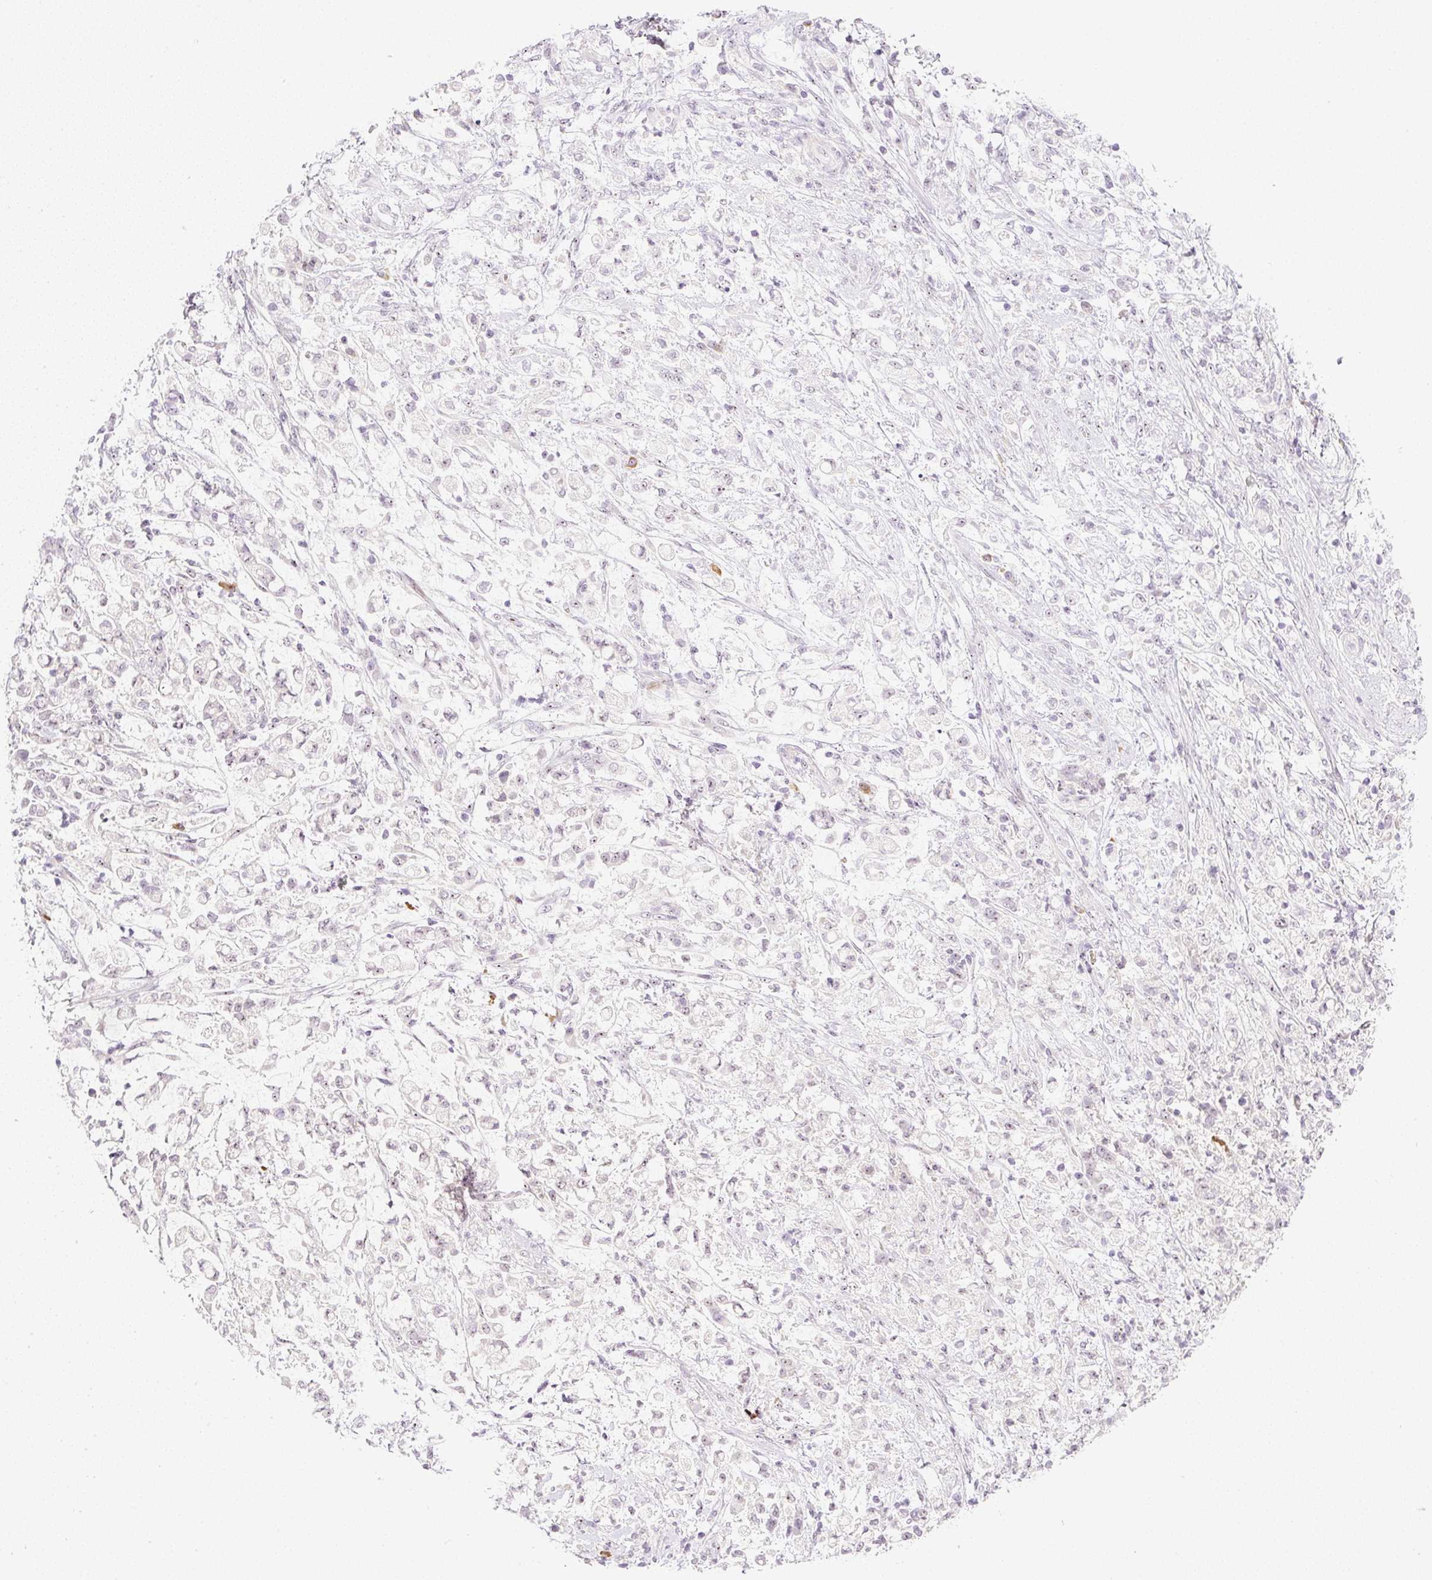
{"staining": {"intensity": "weak", "quantity": "<25%", "location": "nuclear"}, "tissue": "stomach cancer", "cell_type": "Tumor cells", "image_type": "cancer", "snomed": [{"axis": "morphology", "description": "Adenocarcinoma, NOS"}, {"axis": "topography", "description": "Stomach"}], "caption": "This is an immunohistochemistry image of human stomach adenocarcinoma. There is no expression in tumor cells.", "gene": "AAR2", "patient": {"sex": "female", "age": 60}}